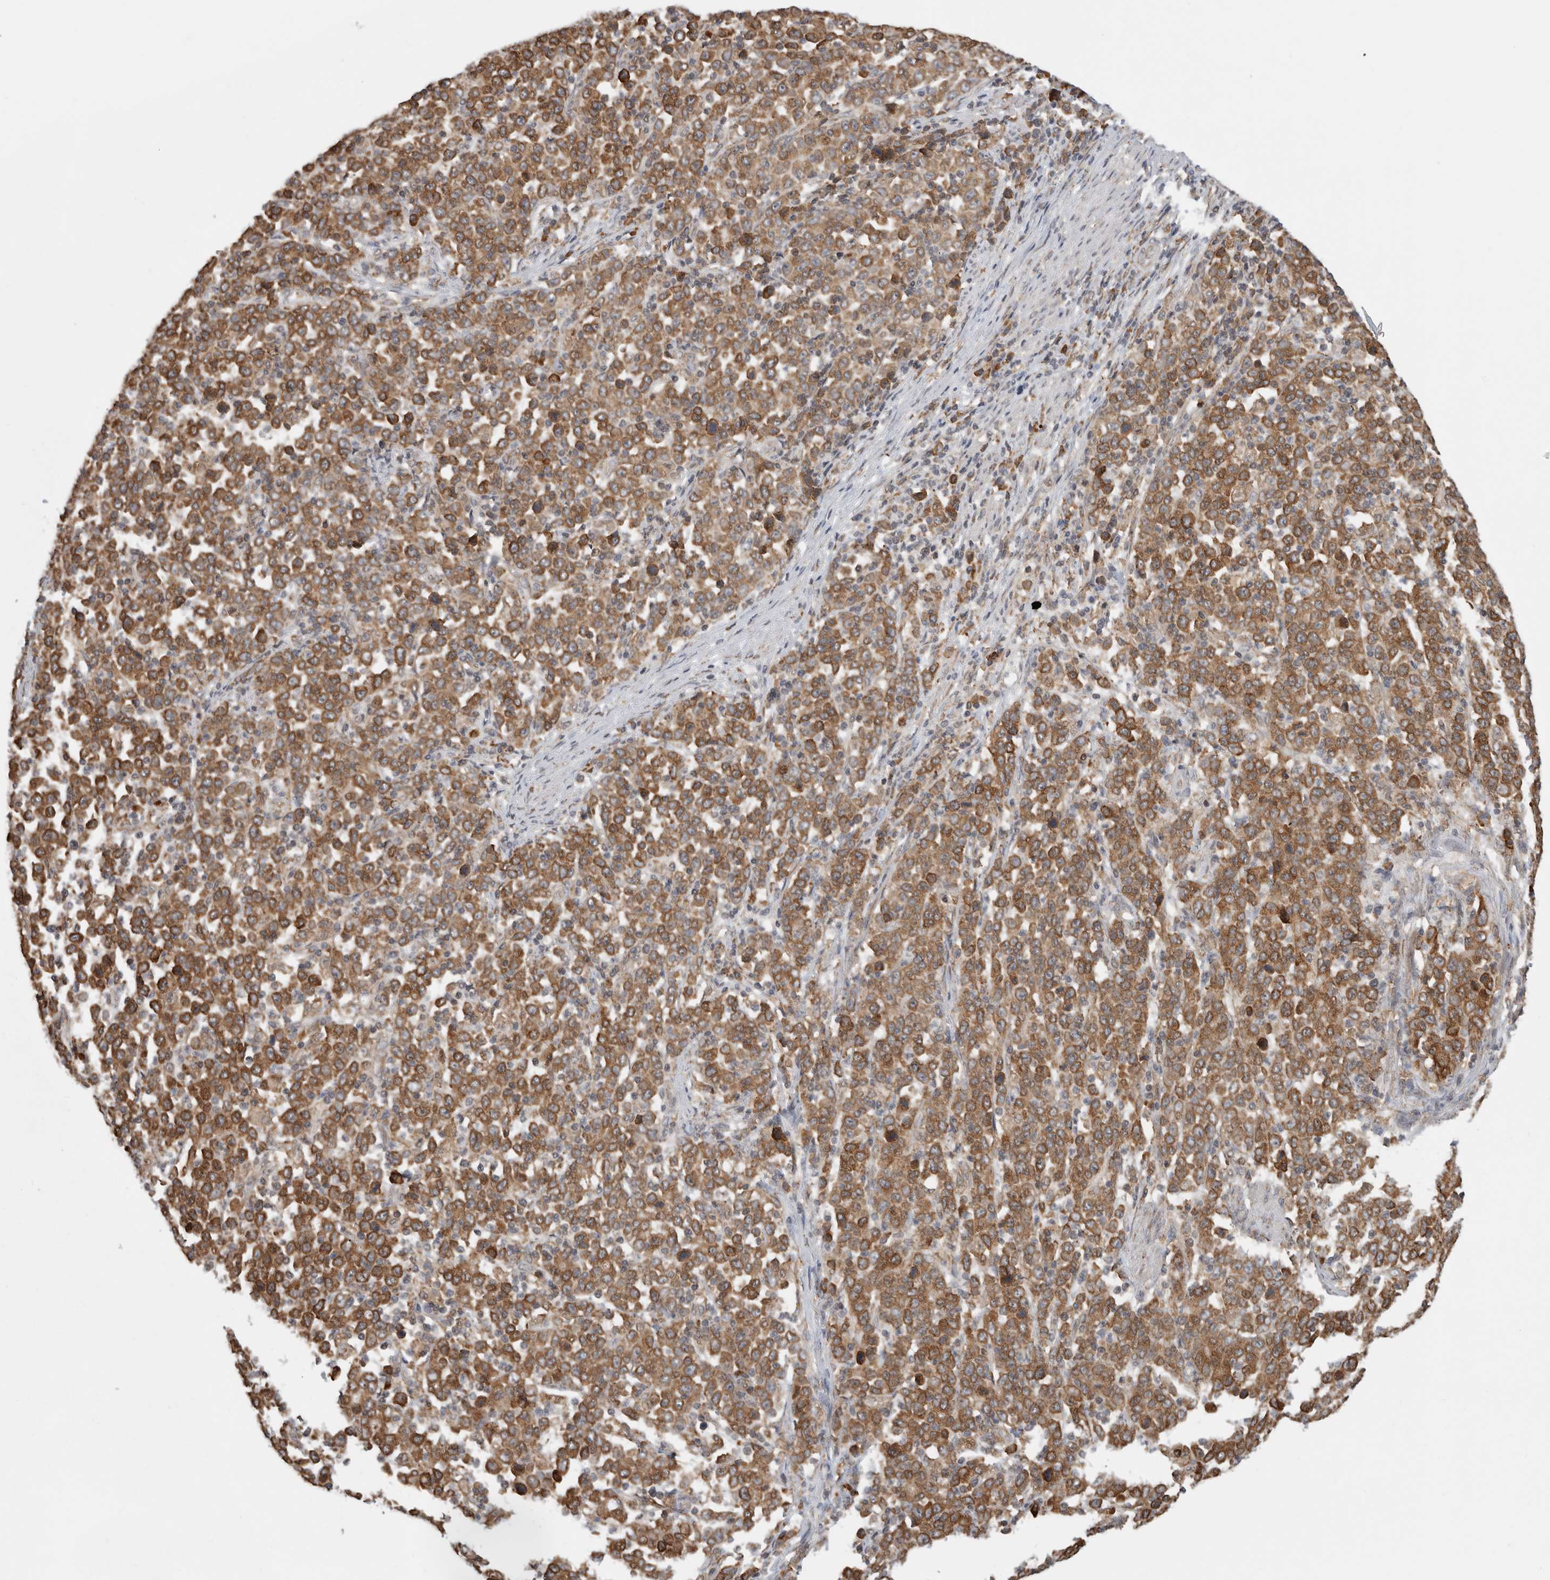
{"staining": {"intensity": "moderate", "quantity": ">75%", "location": "cytoplasmic/membranous"}, "tissue": "stomach cancer", "cell_type": "Tumor cells", "image_type": "cancer", "snomed": [{"axis": "morphology", "description": "Adenocarcinoma, NOS"}, {"axis": "topography", "description": "Stomach, upper"}], "caption": "A photomicrograph showing moderate cytoplasmic/membranous positivity in approximately >75% of tumor cells in adenocarcinoma (stomach), as visualized by brown immunohistochemical staining.", "gene": "MS4A7", "patient": {"sex": "male", "age": 69}}